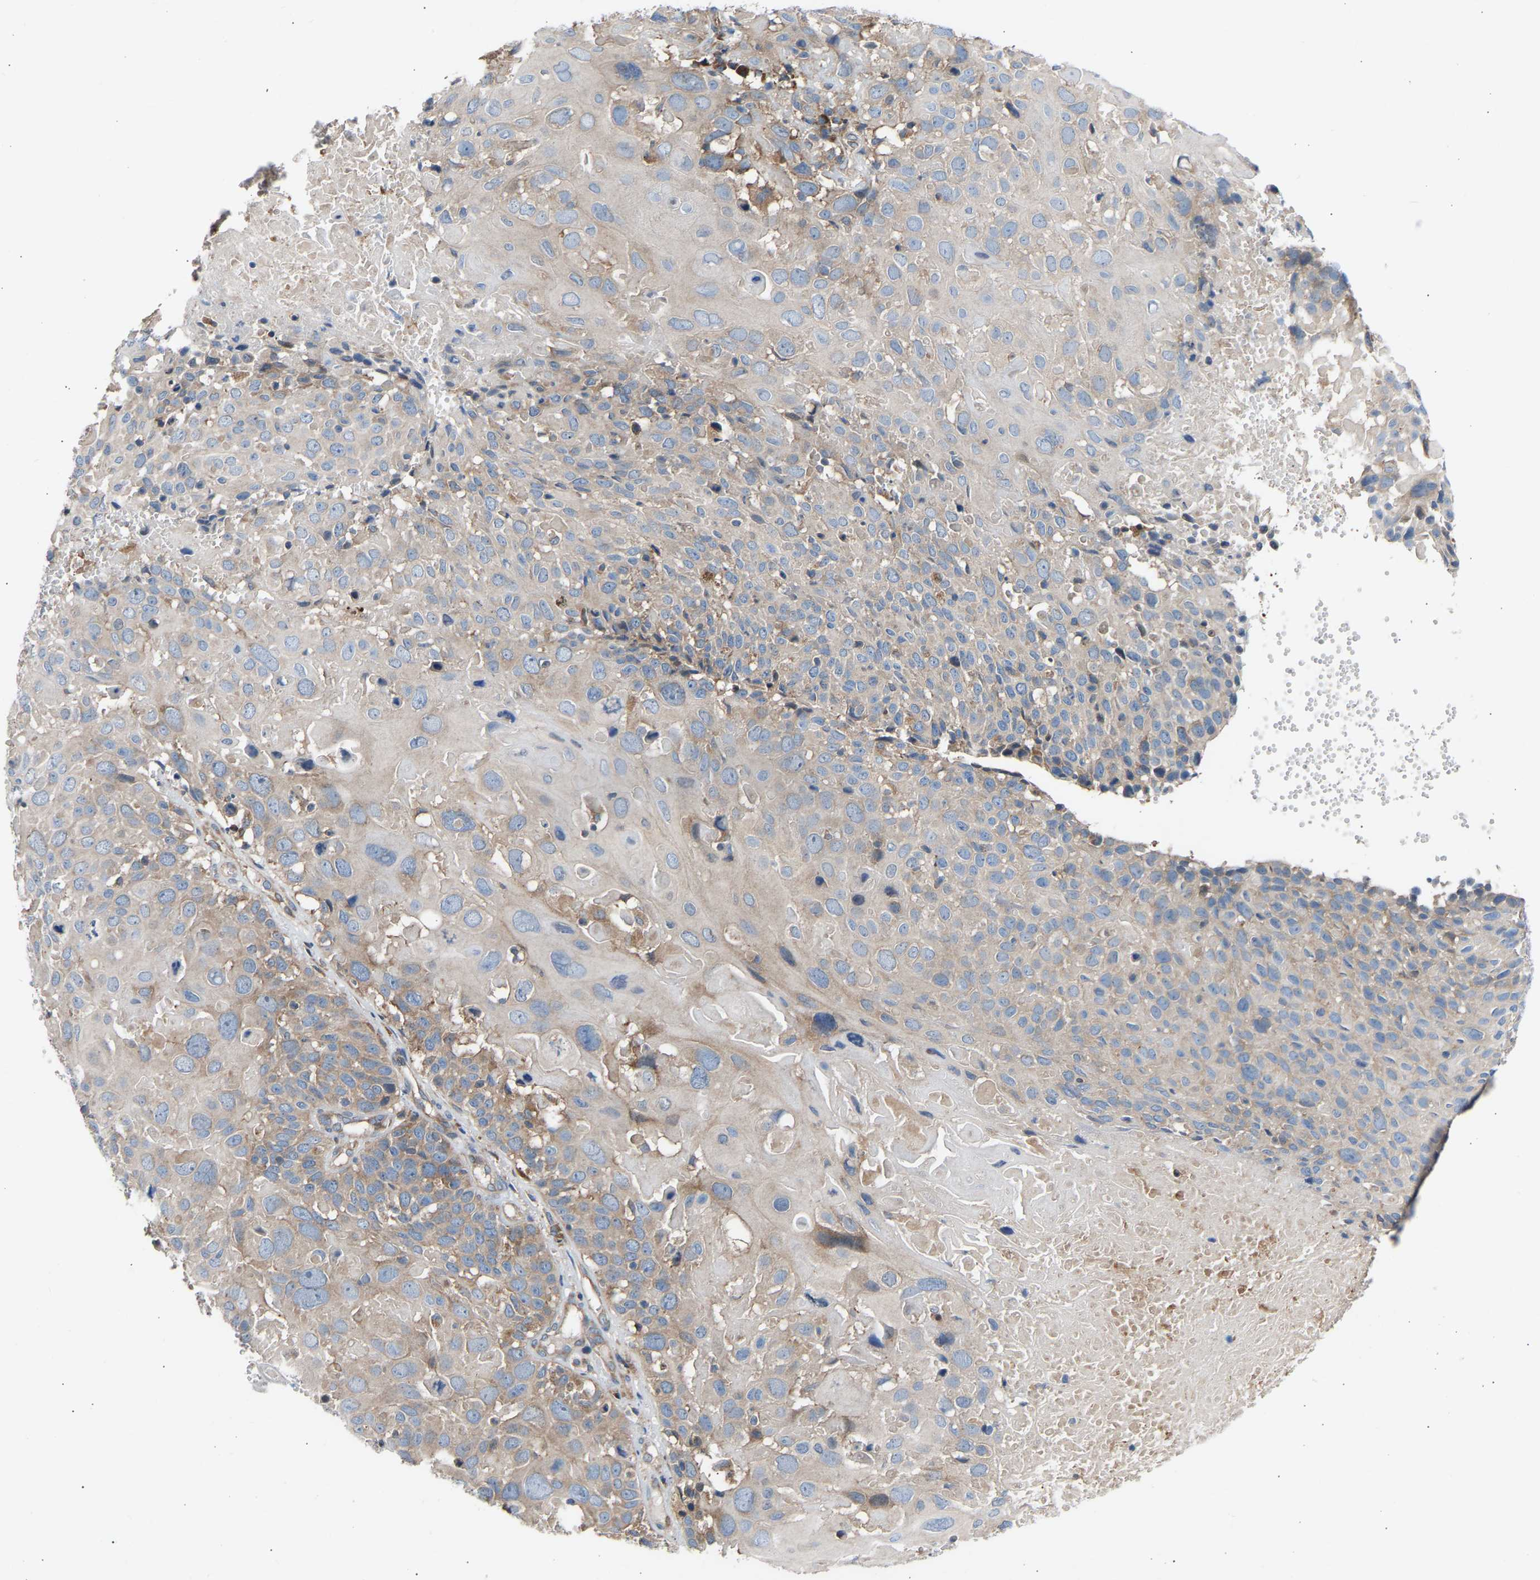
{"staining": {"intensity": "weak", "quantity": ">75%", "location": "cytoplasmic/membranous"}, "tissue": "cervical cancer", "cell_type": "Tumor cells", "image_type": "cancer", "snomed": [{"axis": "morphology", "description": "Squamous cell carcinoma, NOS"}, {"axis": "topography", "description": "Cervix"}], "caption": "Immunohistochemical staining of cervical cancer shows low levels of weak cytoplasmic/membranous staining in about >75% of tumor cells.", "gene": "GCN1", "patient": {"sex": "female", "age": 74}}